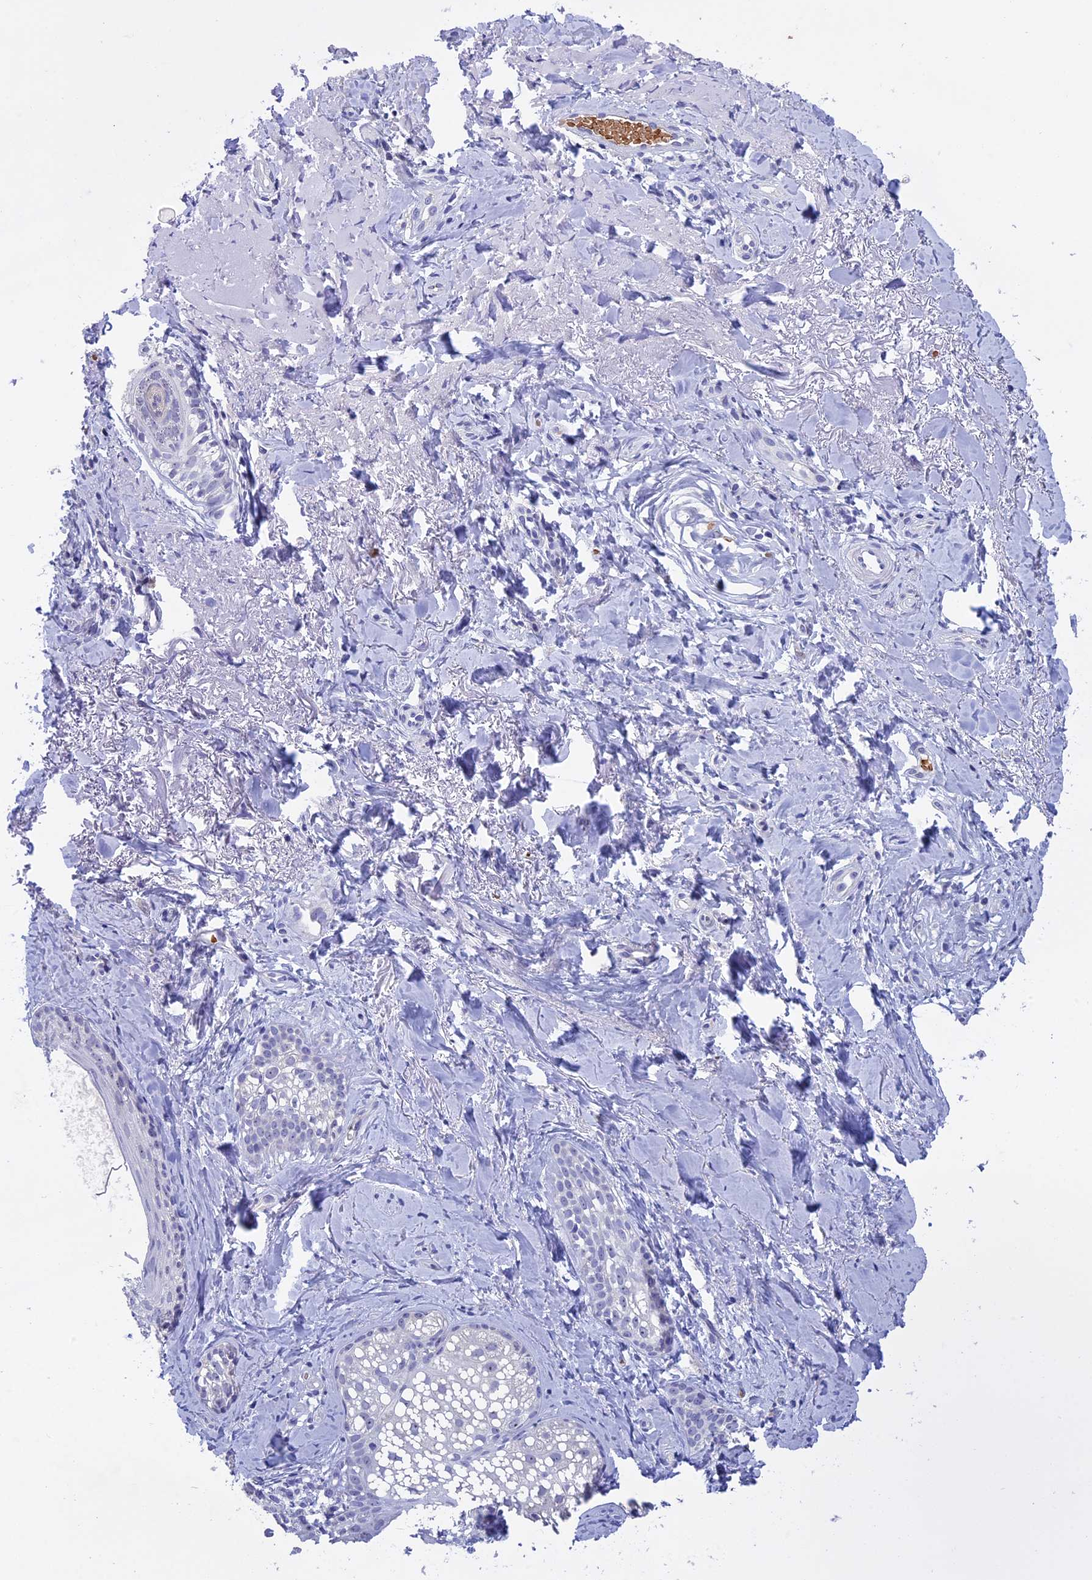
{"staining": {"intensity": "negative", "quantity": "none", "location": "none"}, "tissue": "skin cancer", "cell_type": "Tumor cells", "image_type": "cancer", "snomed": [{"axis": "morphology", "description": "Basal cell carcinoma"}, {"axis": "topography", "description": "Skin"}], "caption": "An IHC micrograph of skin cancer (basal cell carcinoma) is shown. There is no staining in tumor cells of skin cancer (basal cell carcinoma).", "gene": "KNOP1", "patient": {"sex": "female", "age": 76}}